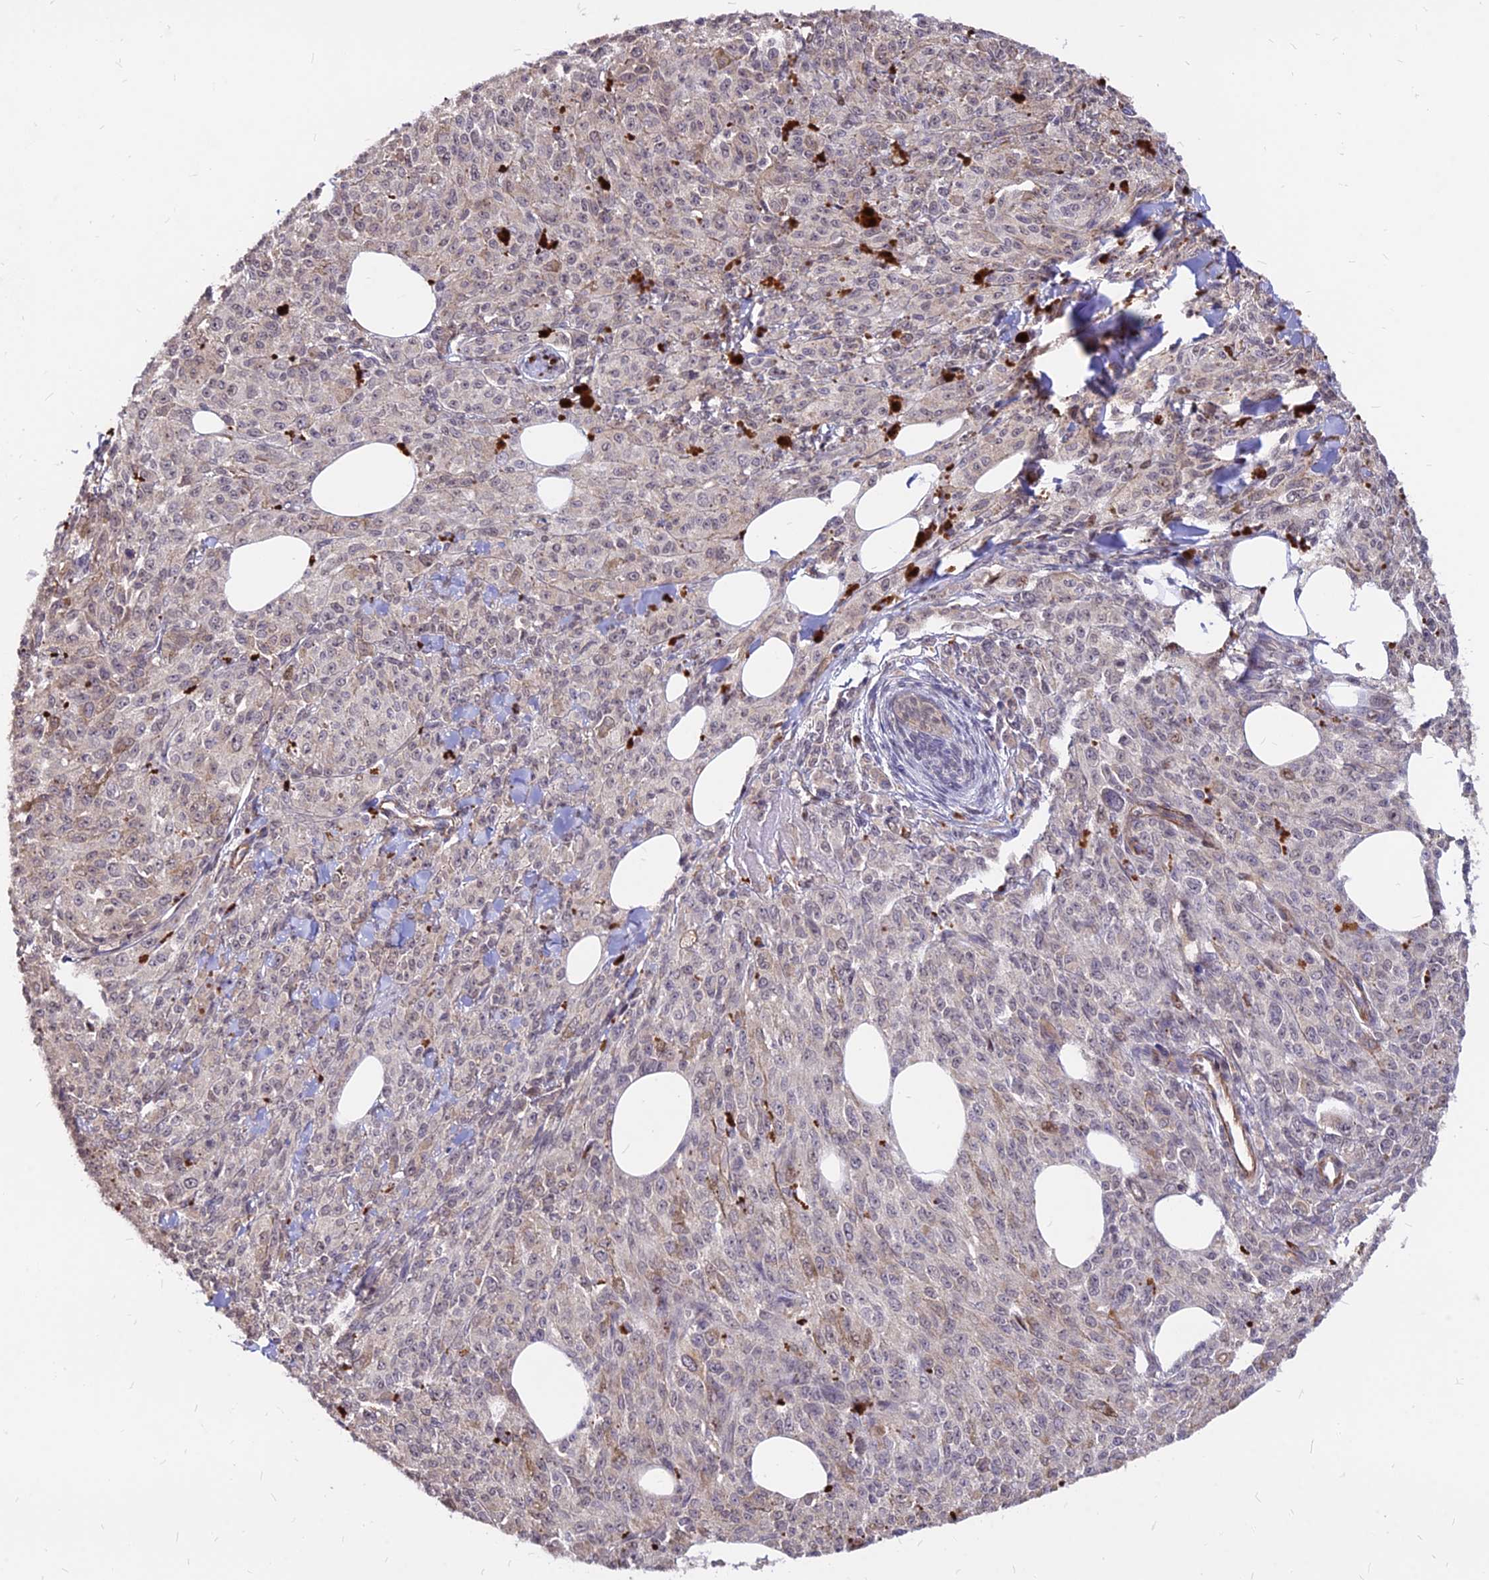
{"staining": {"intensity": "weak", "quantity": "25%-75%", "location": "cytoplasmic/membranous,nuclear"}, "tissue": "melanoma", "cell_type": "Tumor cells", "image_type": "cancer", "snomed": [{"axis": "morphology", "description": "Malignant melanoma, NOS"}, {"axis": "topography", "description": "Skin"}], "caption": "Malignant melanoma was stained to show a protein in brown. There is low levels of weak cytoplasmic/membranous and nuclear staining in about 25%-75% of tumor cells.", "gene": "C11orf68", "patient": {"sex": "female", "age": 52}}